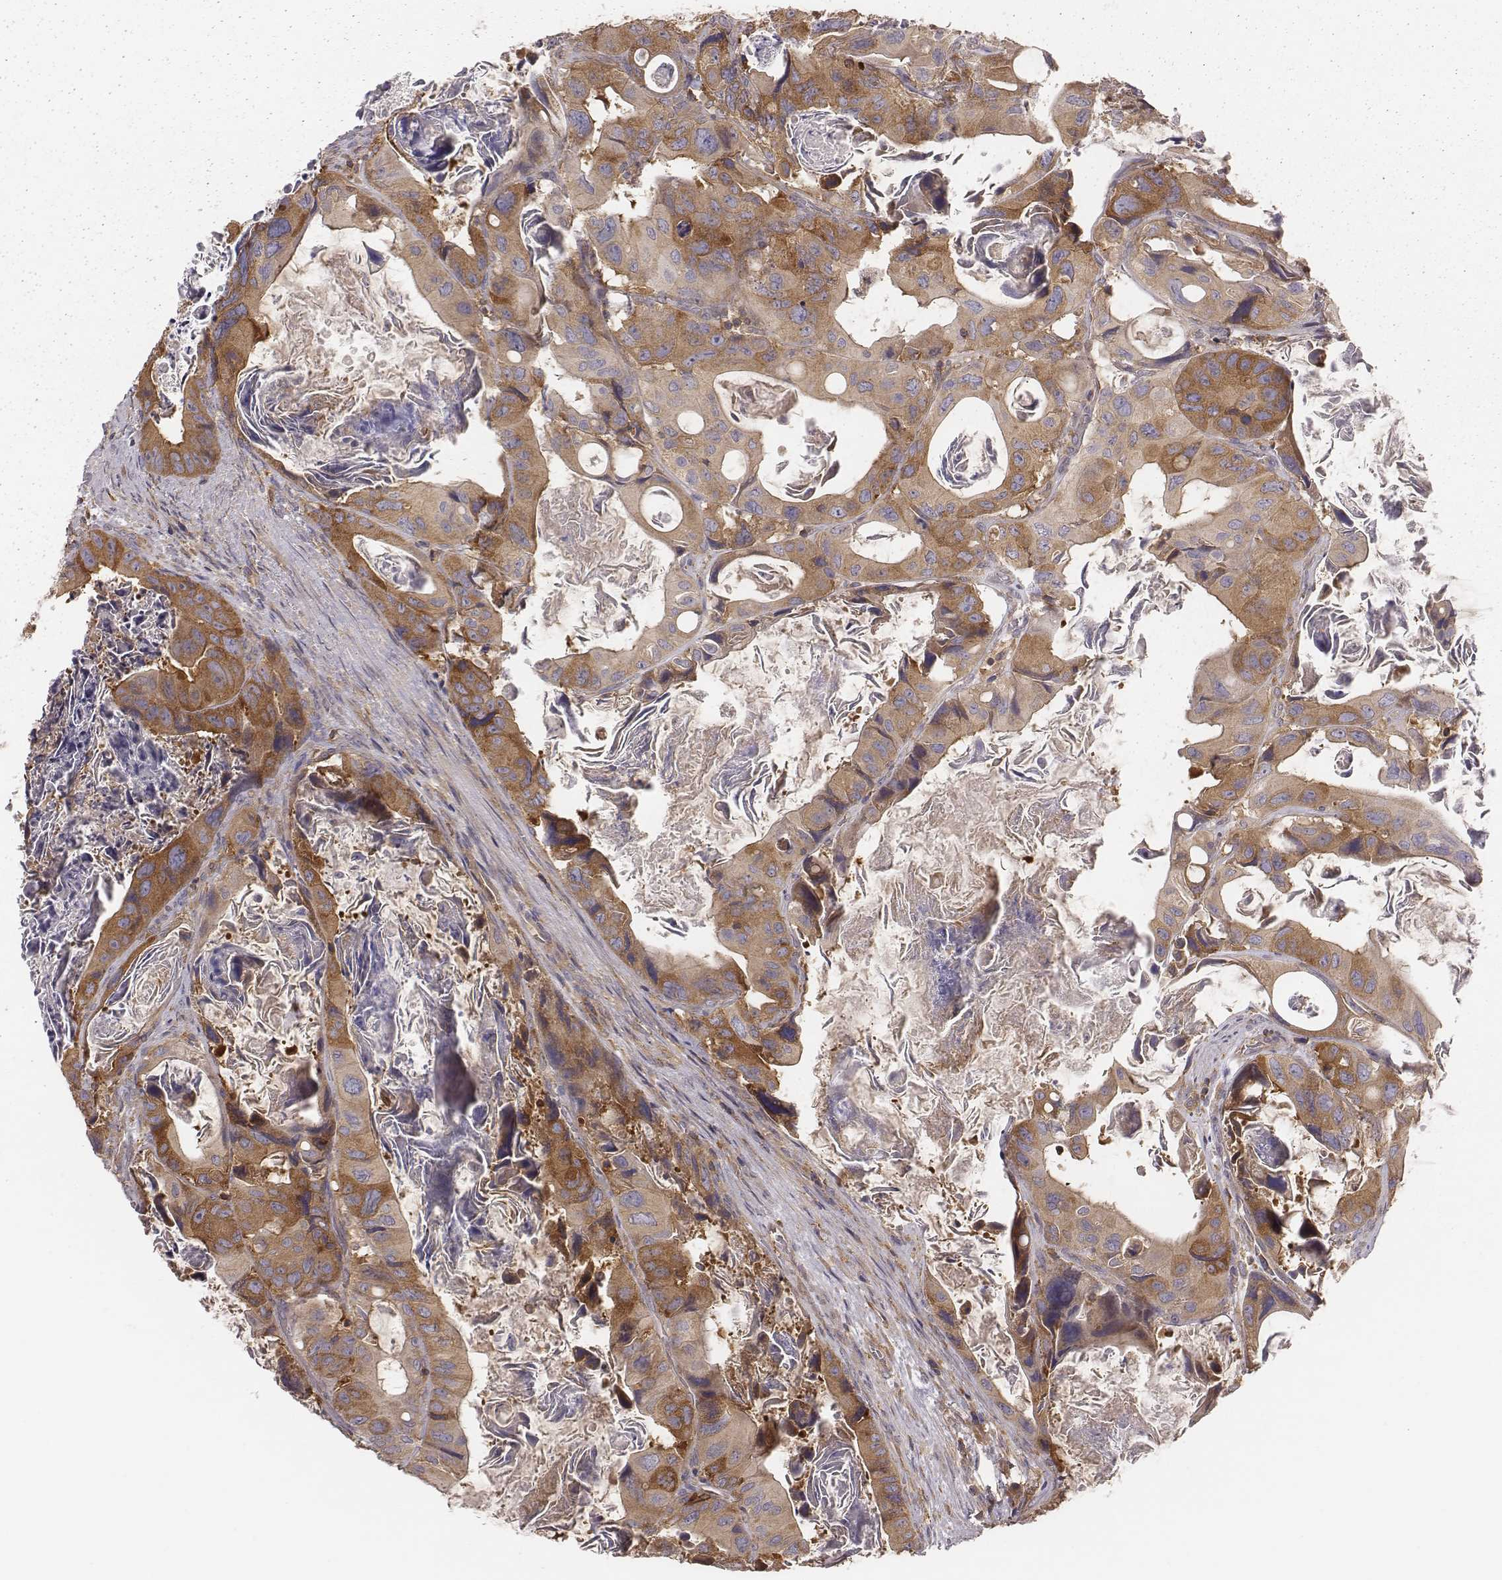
{"staining": {"intensity": "moderate", "quantity": ">75%", "location": "cytoplasmic/membranous"}, "tissue": "colorectal cancer", "cell_type": "Tumor cells", "image_type": "cancer", "snomed": [{"axis": "morphology", "description": "Adenocarcinoma, NOS"}, {"axis": "topography", "description": "Rectum"}], "caption": "Immunohistochemical staining of colorectal adenocarcinoma reveals medium levels of moderate cytoplasmic/membranous expression in about >75% of tumor cells. (DAB = brown stain, brightfield microscopy at high magnification).", "gene": "CAD", "patient": {"sex": "male", "age": 64}}